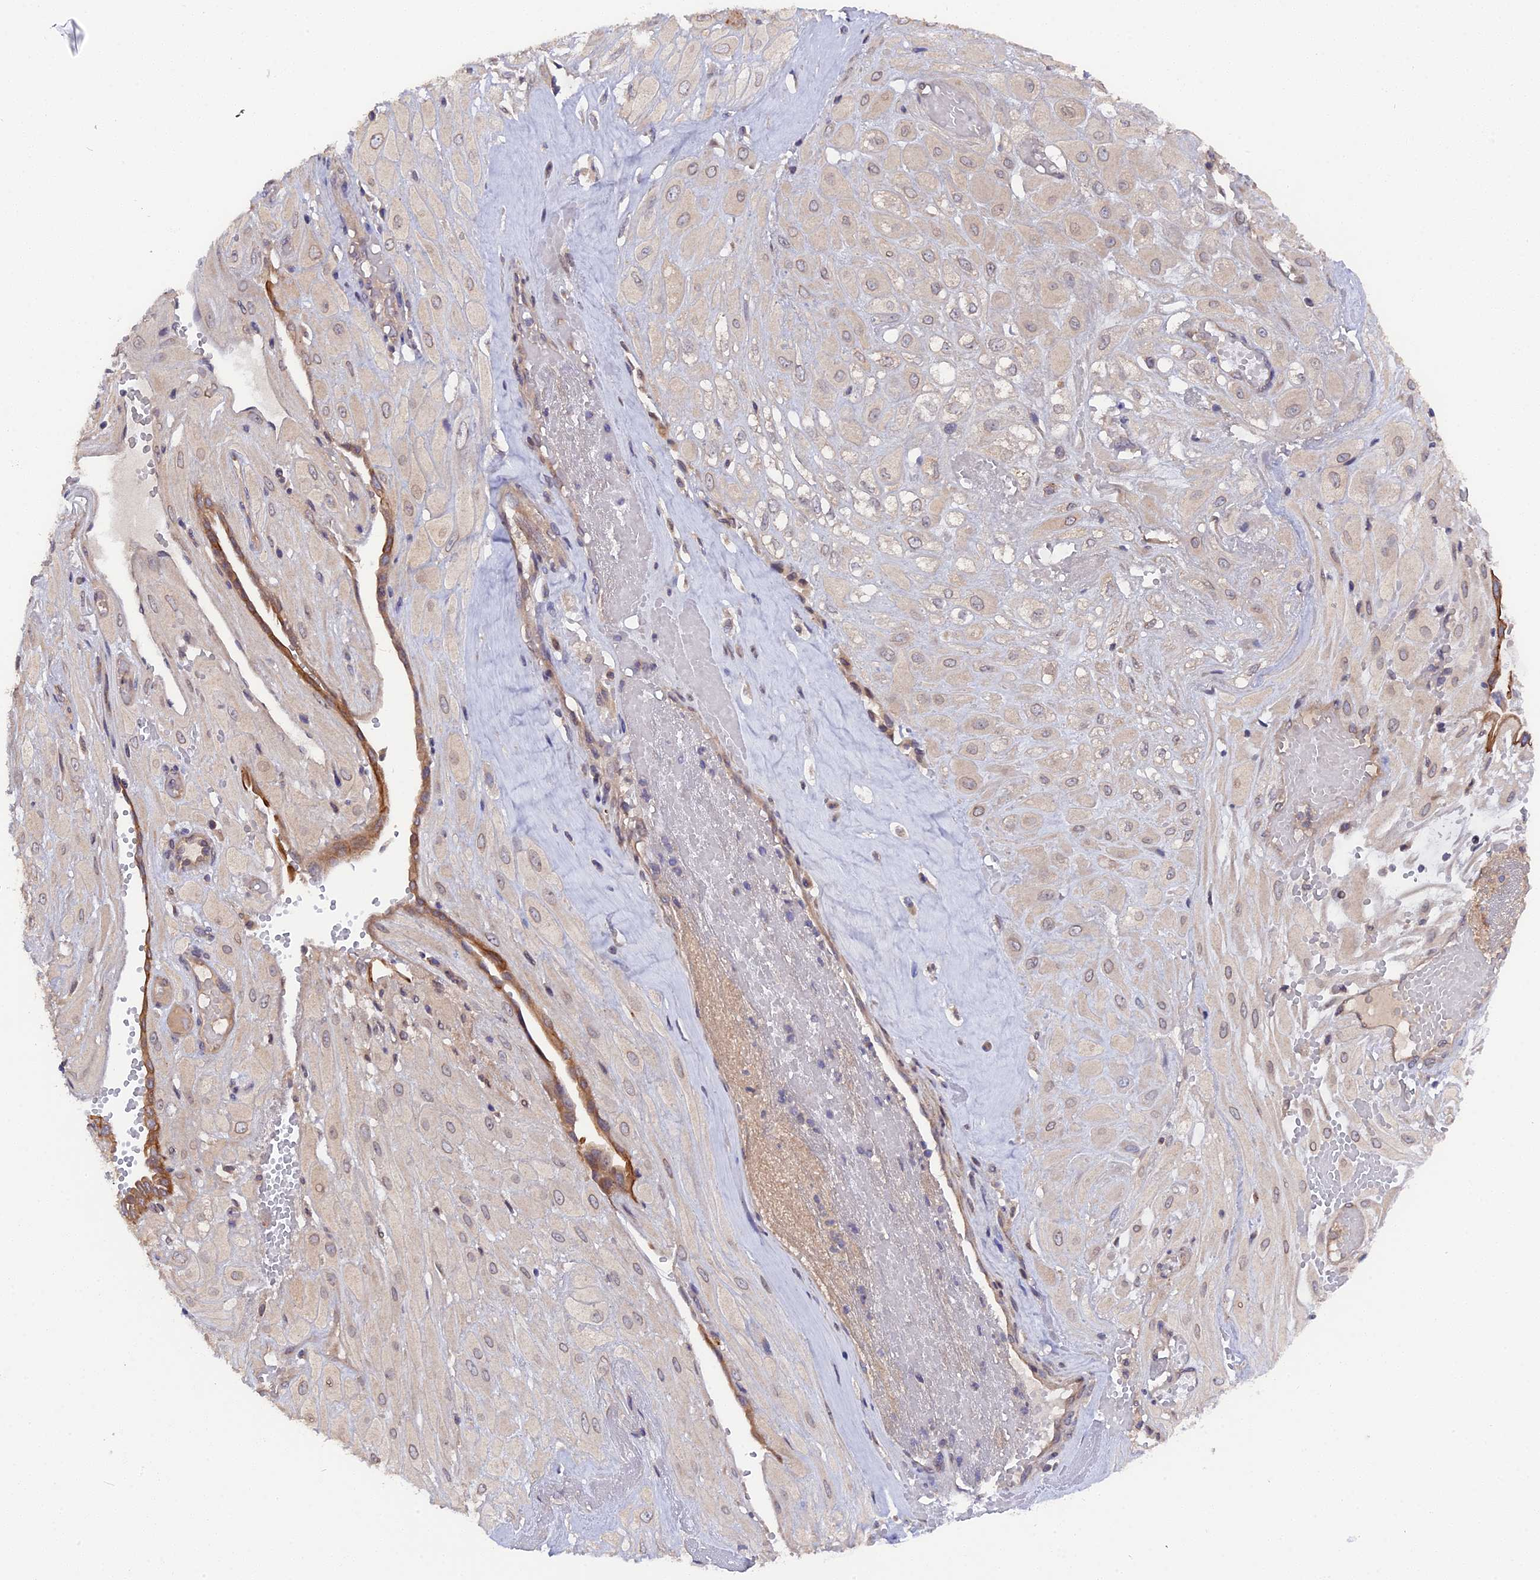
{"staining": {"intensity": "weak", "quantity": "<25%", "location": "cytoplasmic/membranous"}, "tissue": "cervical cancer", "cell_type": "Tumor cells", "image_type": "cancer", "snomed": [{"axis": "morphology", "description": "Squamous cell carcinoma, NOS"}, {"axis": "topography", "description": "Cervix"}], "caption": "This is an immunohistochemistry image of human squamous cell carcinoma (cervical). There is no positivity in tumor cells.", "gene": "ZCCHC2", "patient": {"sex": "female", "age": 36}}